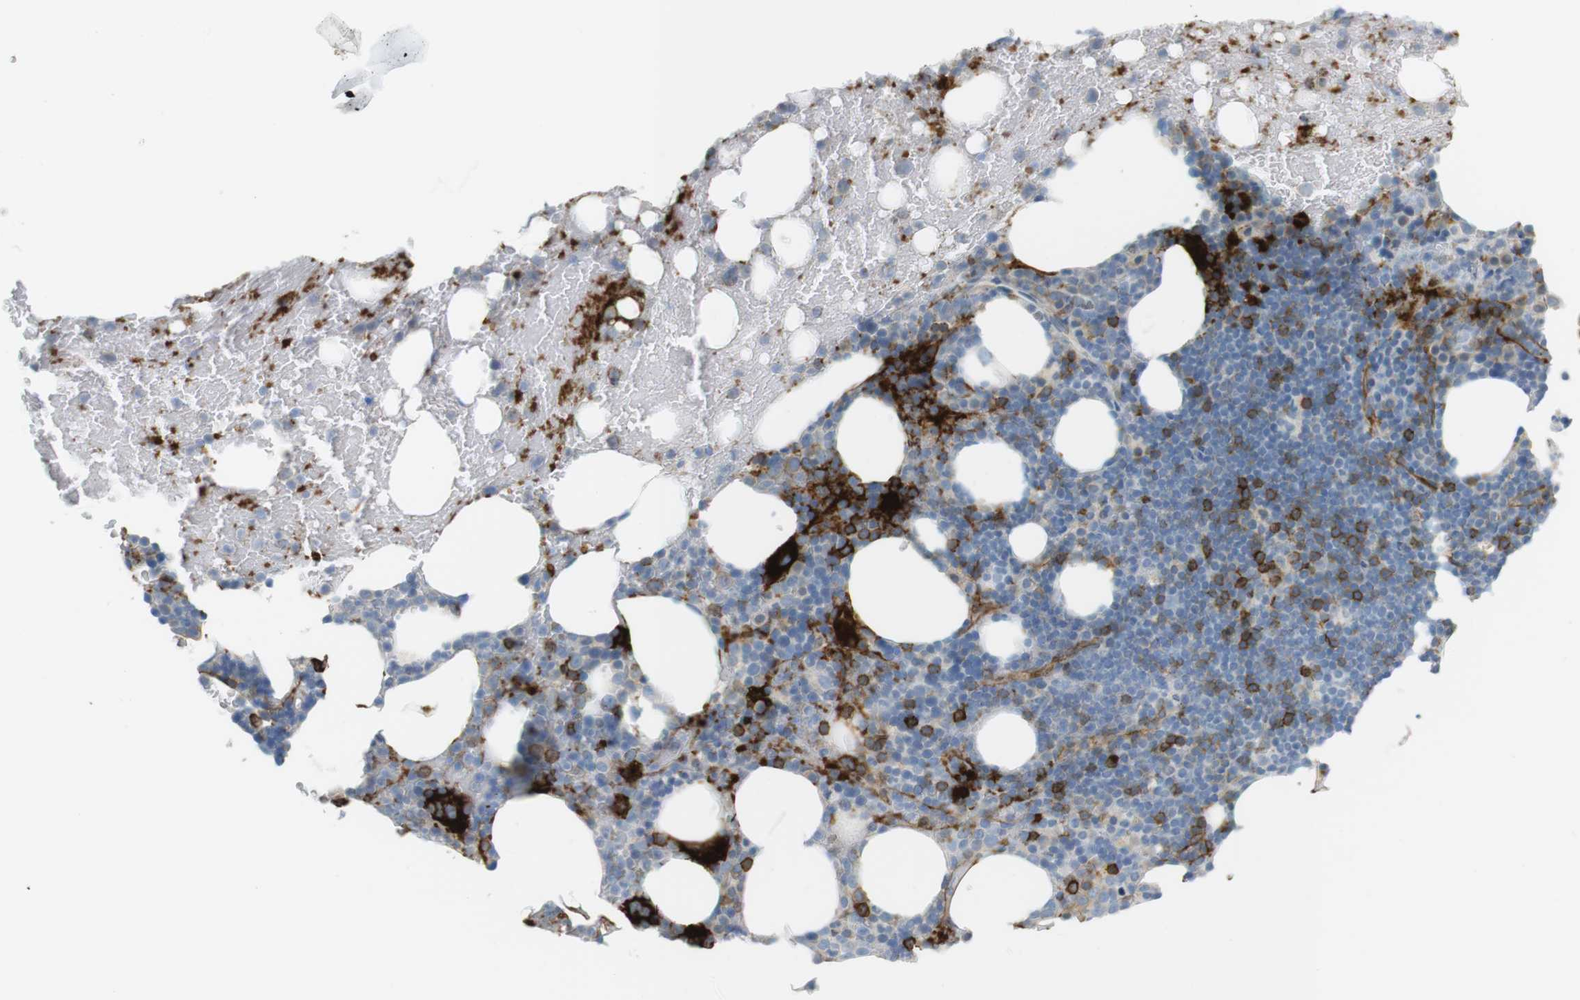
{"staining": {"intensity": "strong", "quantity": "<25%", "location": "cytoplasmic/membranous"}, "tissue": "bone marrow", "cell_type": "Hematopoietic cells", "image_type": "normal", "snomed": [{"axis": "morphology", "description": "Normal tissue, NOS"}, {"axis": "topography", "description": "Bone marrow"}], "caption": "Immunohistochemistry (DAB (3,3'-diaminobenzidine)) staining of benign human bone marrow demonstrates strong cytoplasmic/membranous protein staining in approximately <25% of hematopoietic cells. The protein is shown in brown color, while the nuclei are stained blue.", "gene": "F2R", "patient": {"sex": "female", "age": 66}}